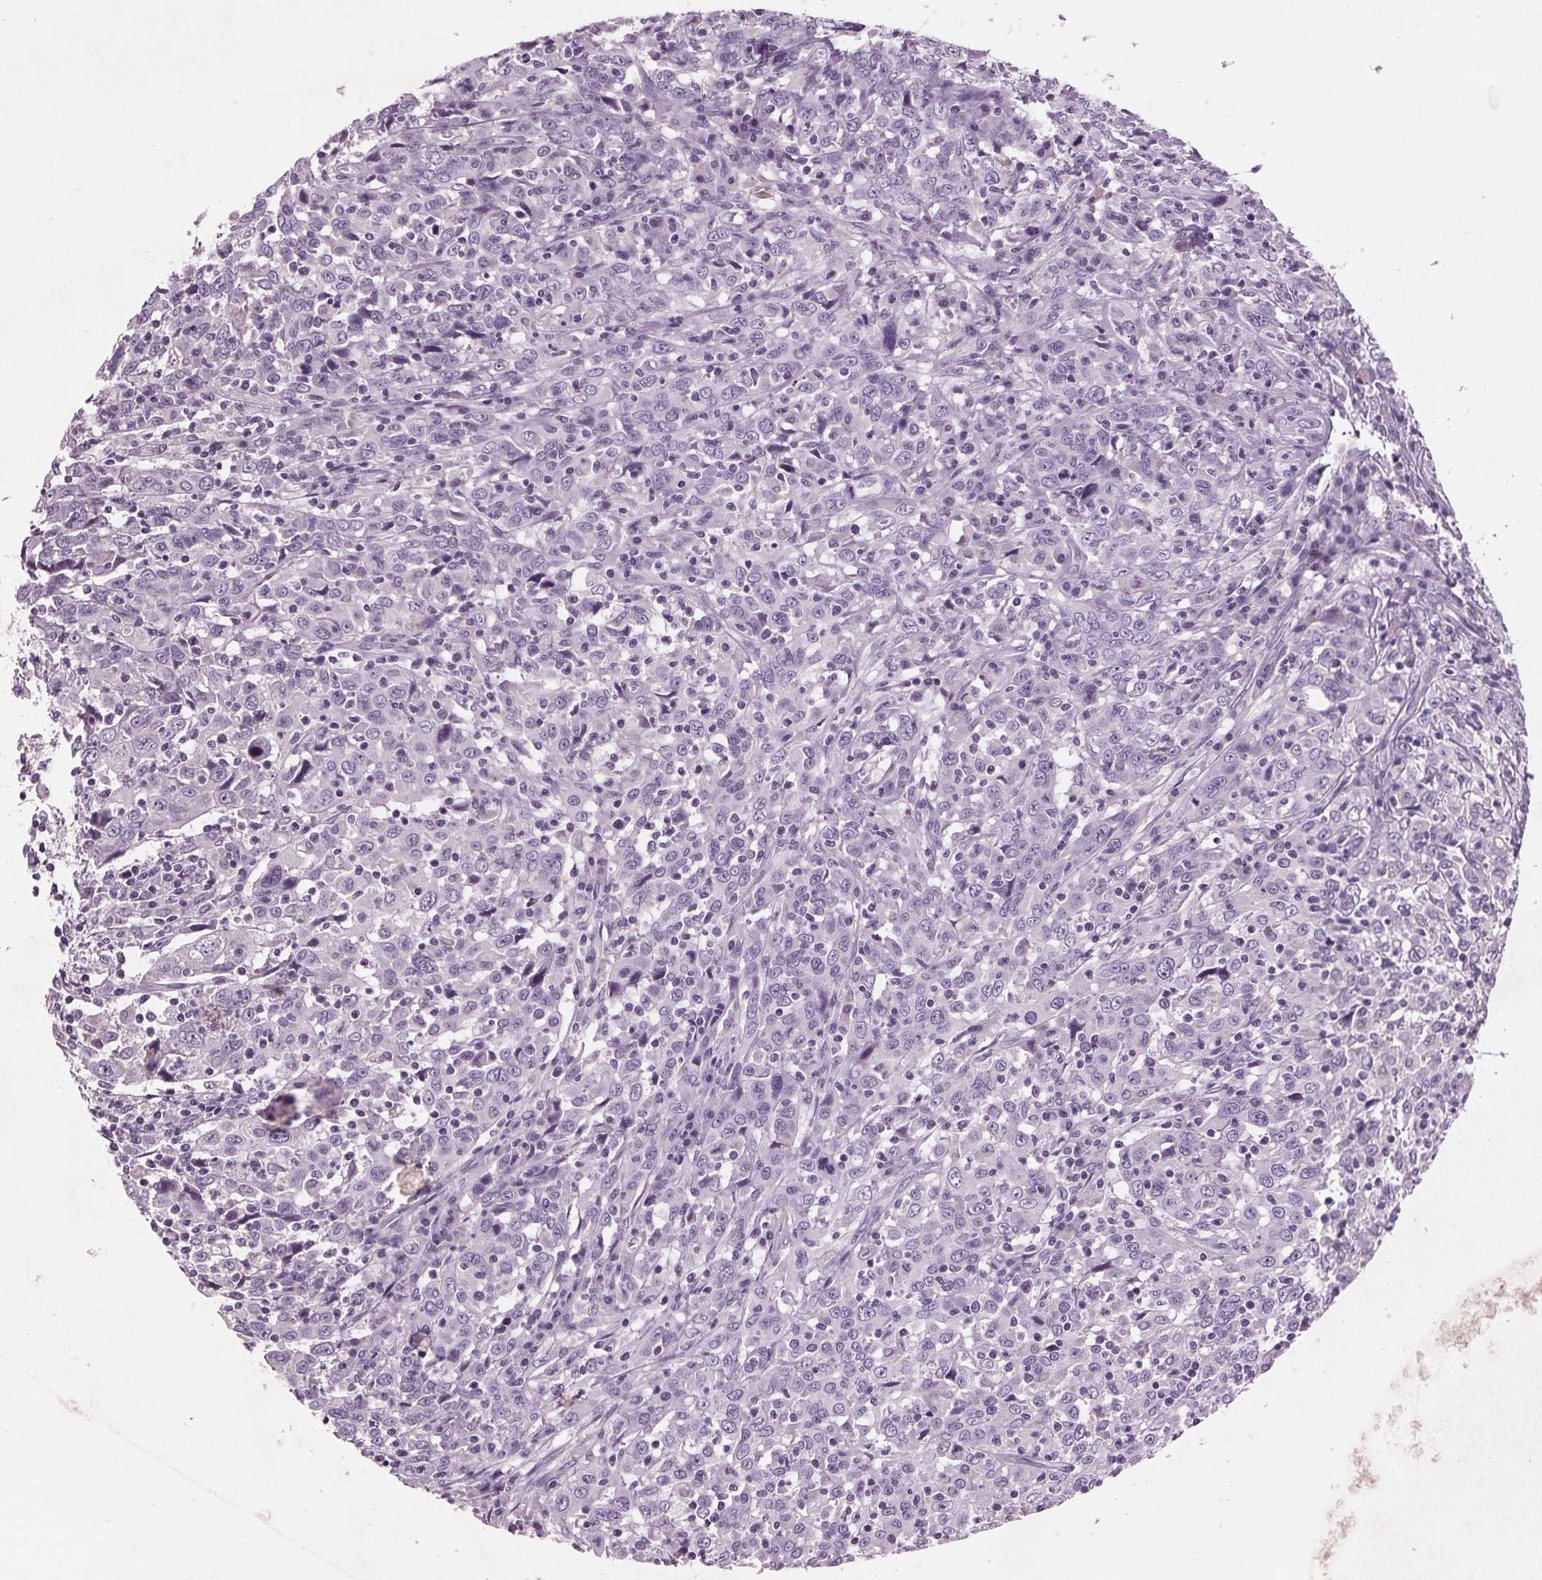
{"staining": {"intensity": "negative", "quantity": "none", "location": "none"}, "tissue": "cervical cancer", "cell_type": "Tumor cells", "image_type": "cancer", "snomed": [{"axis": "morphology", "description": "Squamous cell carcinoma, NOS"}, {"axis": "topography", "description": "Cervix"}], "caption": "The IHC micrograph has no significant staining in tumor cells of squamous cell carcinoma (cervical) tissue.", "gene": "C6", "patient": {"sex": "female", "age": 46}}